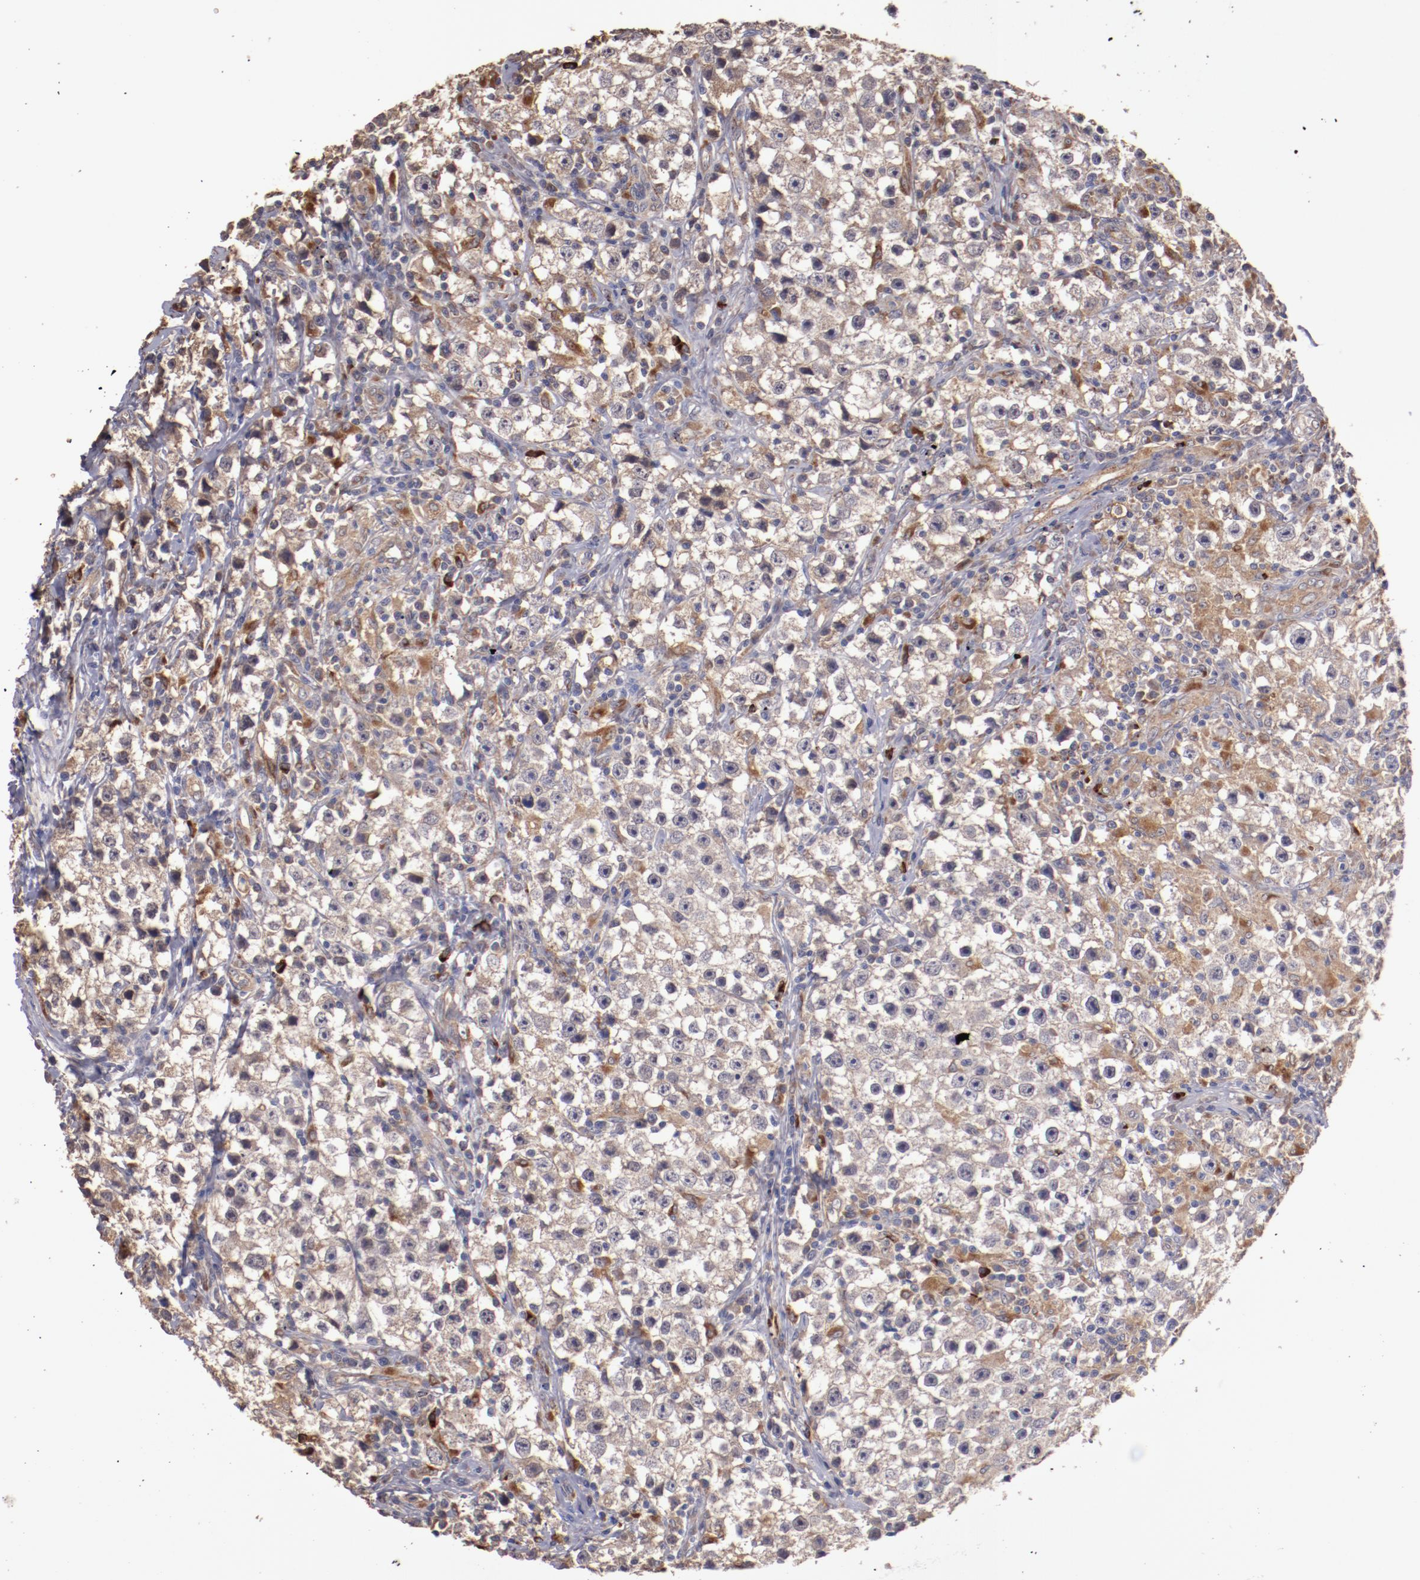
{"staining": {"intensity": "moderate", "quantity": "25%-75%", "location": "cytoplasmic/membranous"}, "tissue": "testis cancer", "cell_type": "Tumor cells", "image_type": "cancer", "snomed": [{"axis": "morphology", "description": "Seminoma, NOS"}, {"axis": "topography", "description": "Testis"}], "caption": "Protein analysis of testis seminoma tissue shows moderate cytoplasmic/membranous expression in approximately 25%-75% of tumor cells.", "gene": "SRRD", "patient": {"sex": "male", "age": 35}}